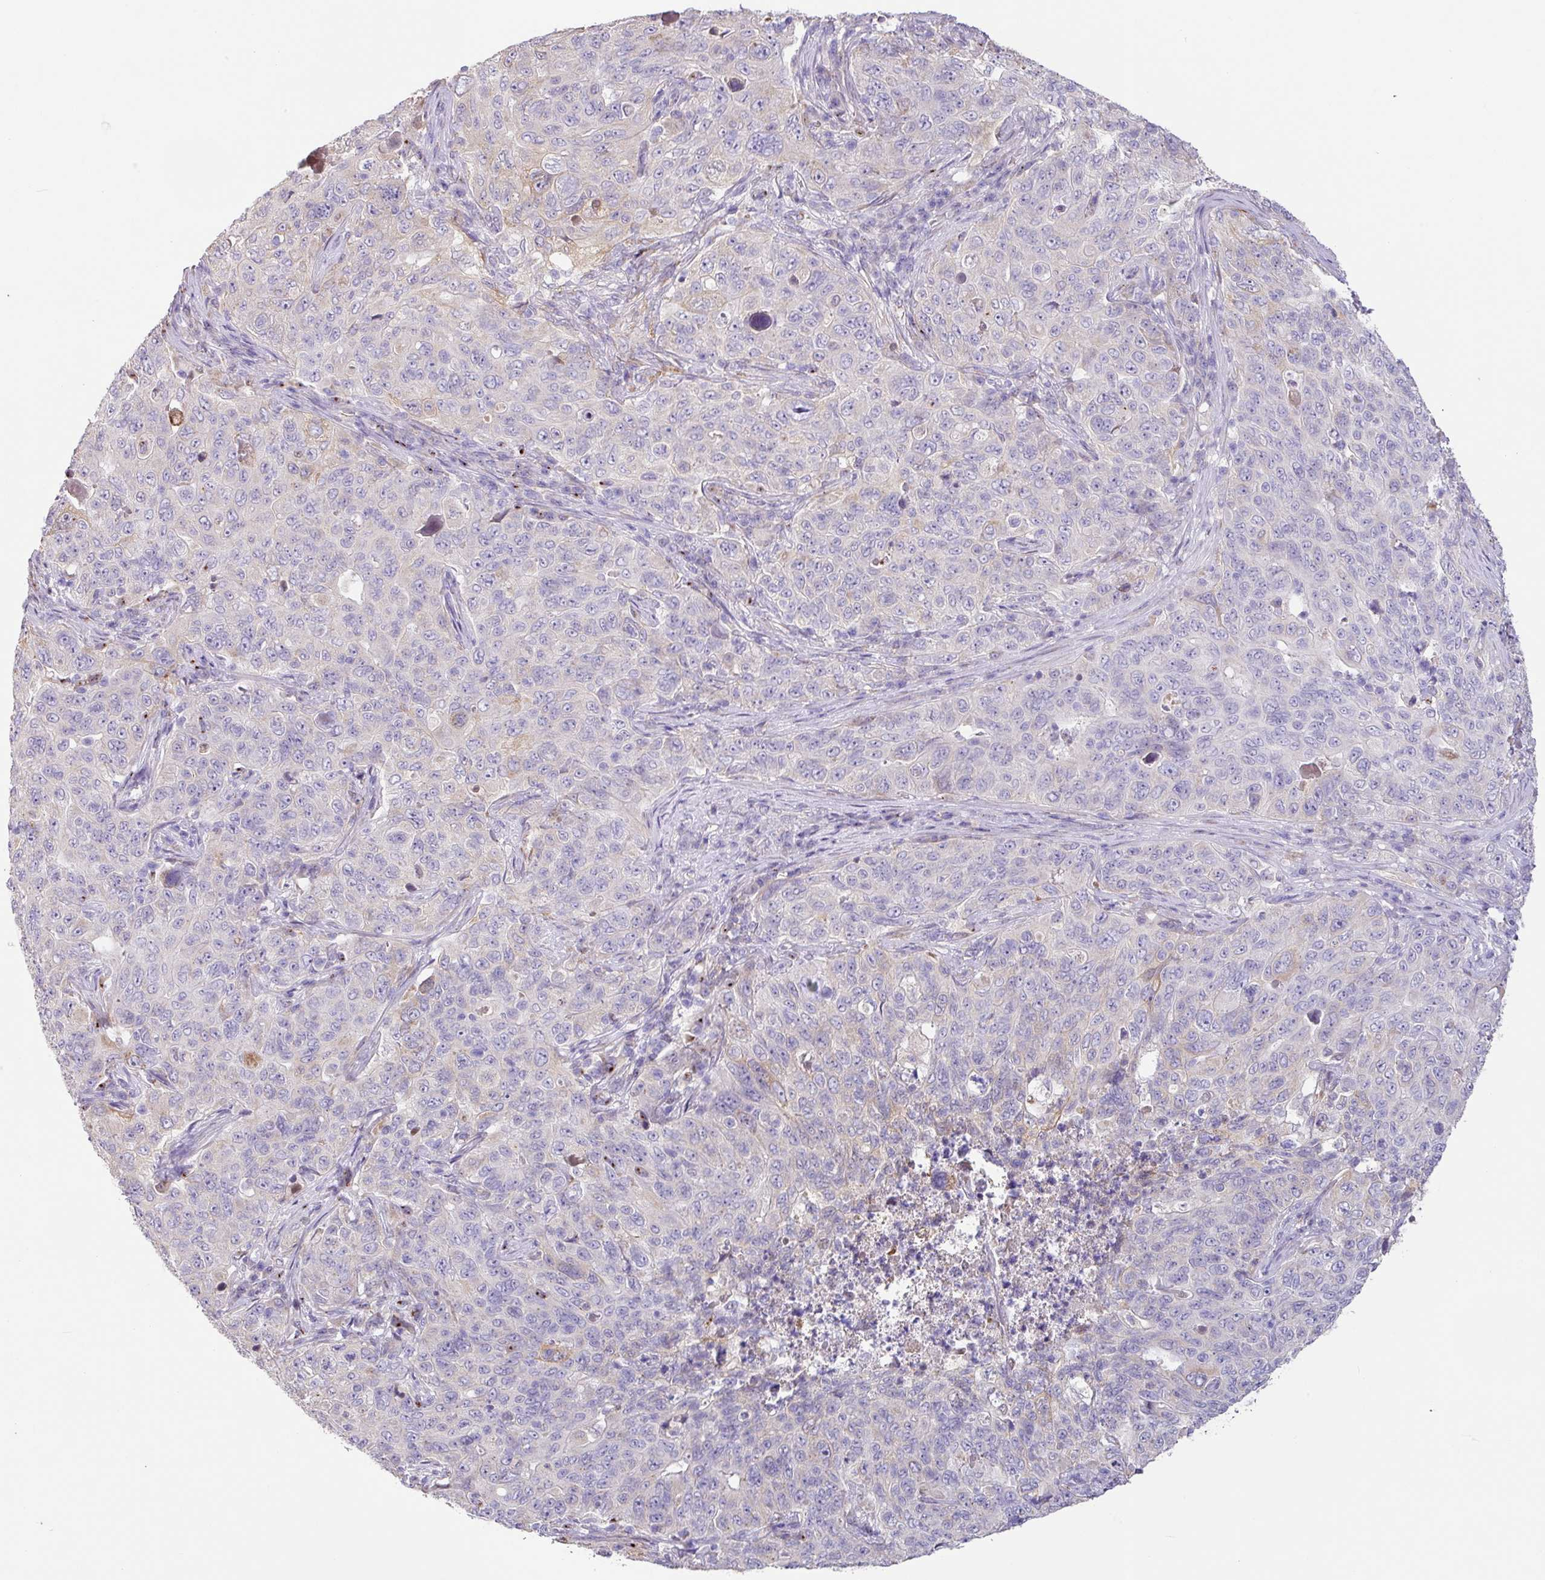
{"staining": {"intensity": "weak", "quantity": "<25%", "location": "cytoplasmic/membranous"}, "tissue": "pancreatic cancer", "cell_type": "Tumor cells", "image_type": "cancer", "snomed": [{"axis": "morphology", "description": "Adenocarcinoma, NOS"}, {"axis": "topography", "description": "Pancreas"}], "caption": "Histopathology image shows no significant protein staining in tumor cells of pancreatic adenocarcinoma.", "gene": "ZG16", "patient": {"sex": "male", "age": 68}}